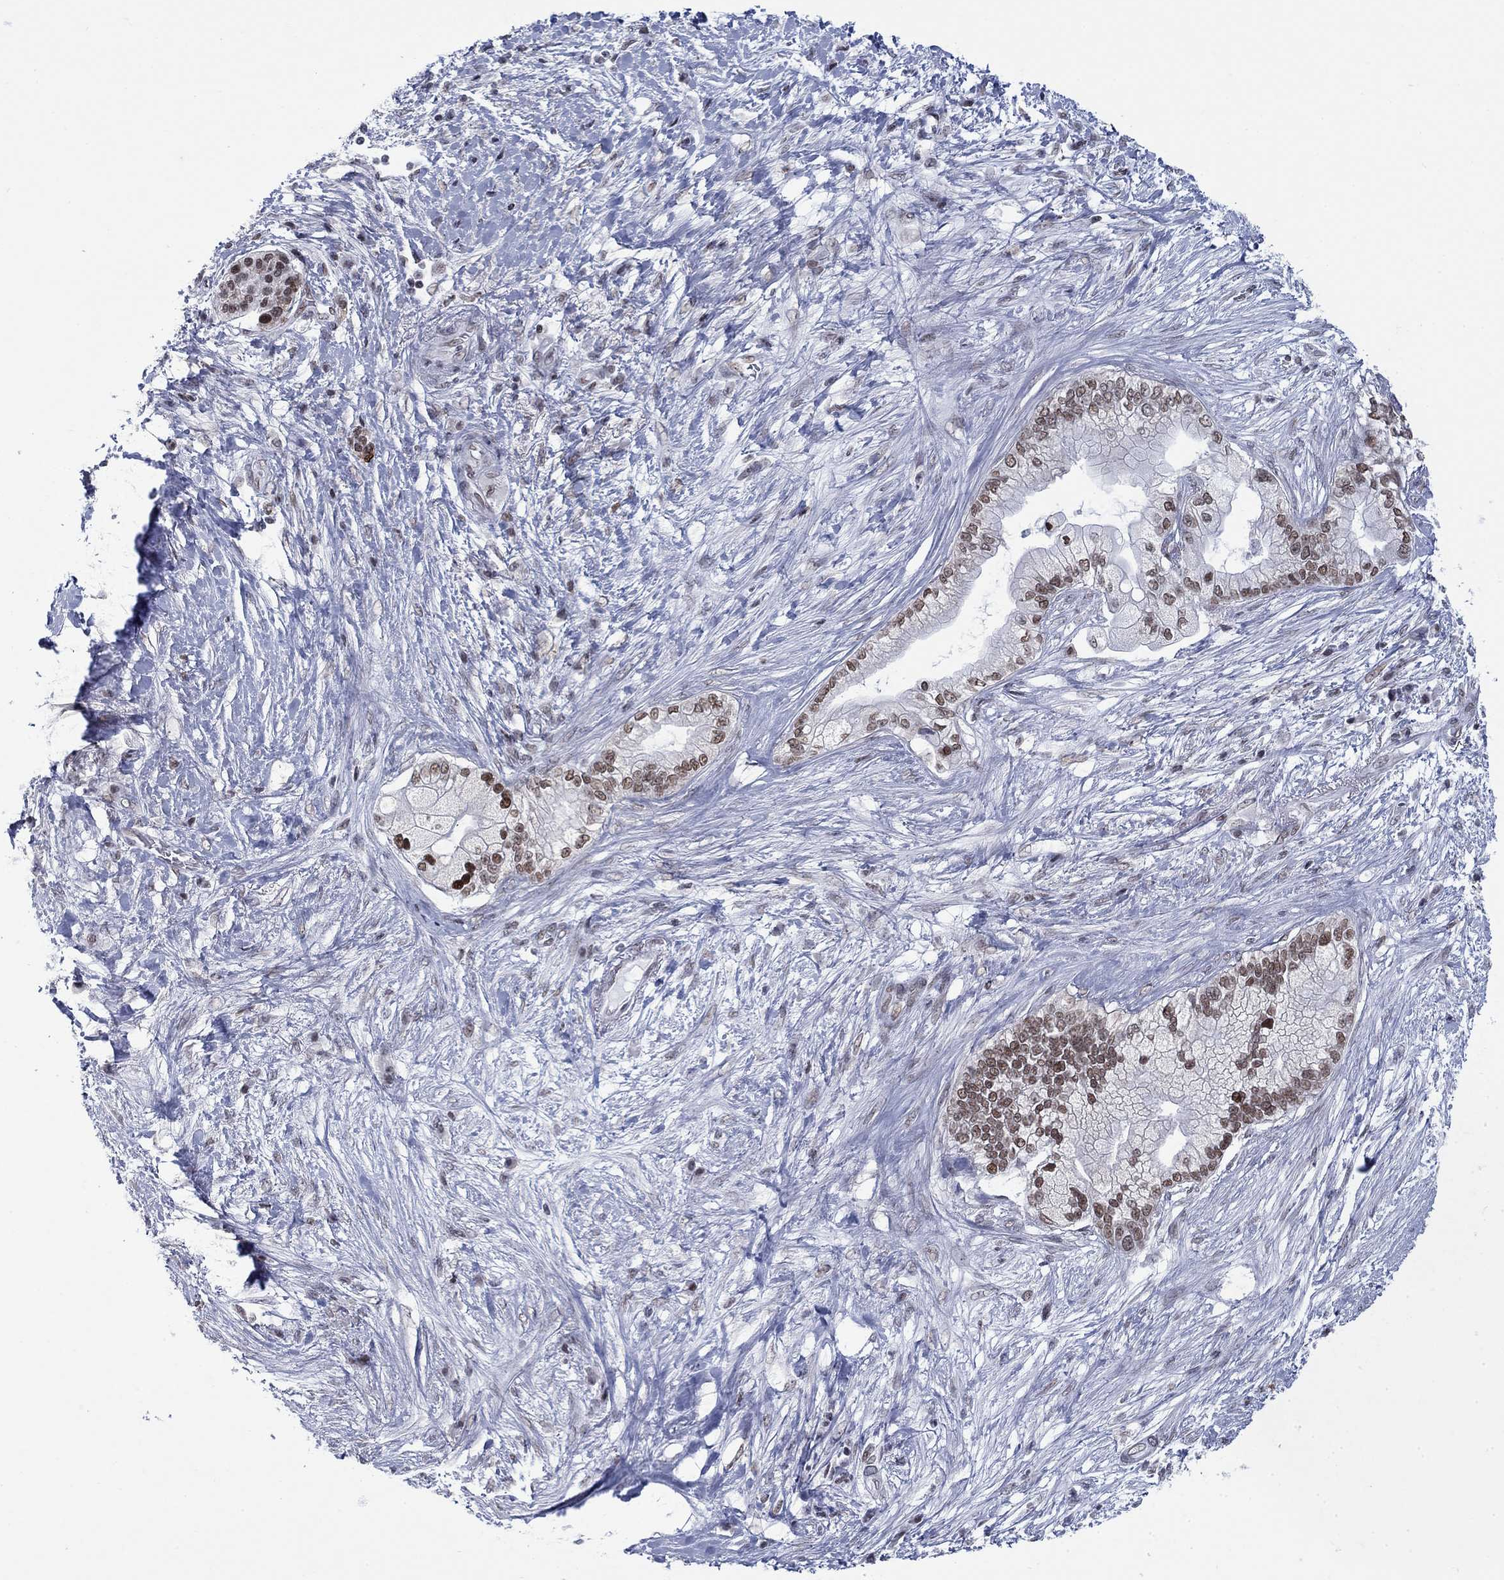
{"staining": {"intensity": "moderate", "quantity": "25%-75%", "location": "nuclear"}, "tissue": "pancreatic cancer", "cell_type": "Tumor cells", "image_type": "cancer", "snomed": [{"axis": "morphology", "description": "Adenocarcinoma, NOS"}, {"axis": "topography", "description": "Pancreas"}], "caption": "Immunohistochemical staining of pancreatic adenocarcinoma demonstrates medium levels of moderate nuclear expression in approximately 25%-75% of tumor cells.", "gene": "NPAS3", "patient": {"sex": "female", "age": 69}}